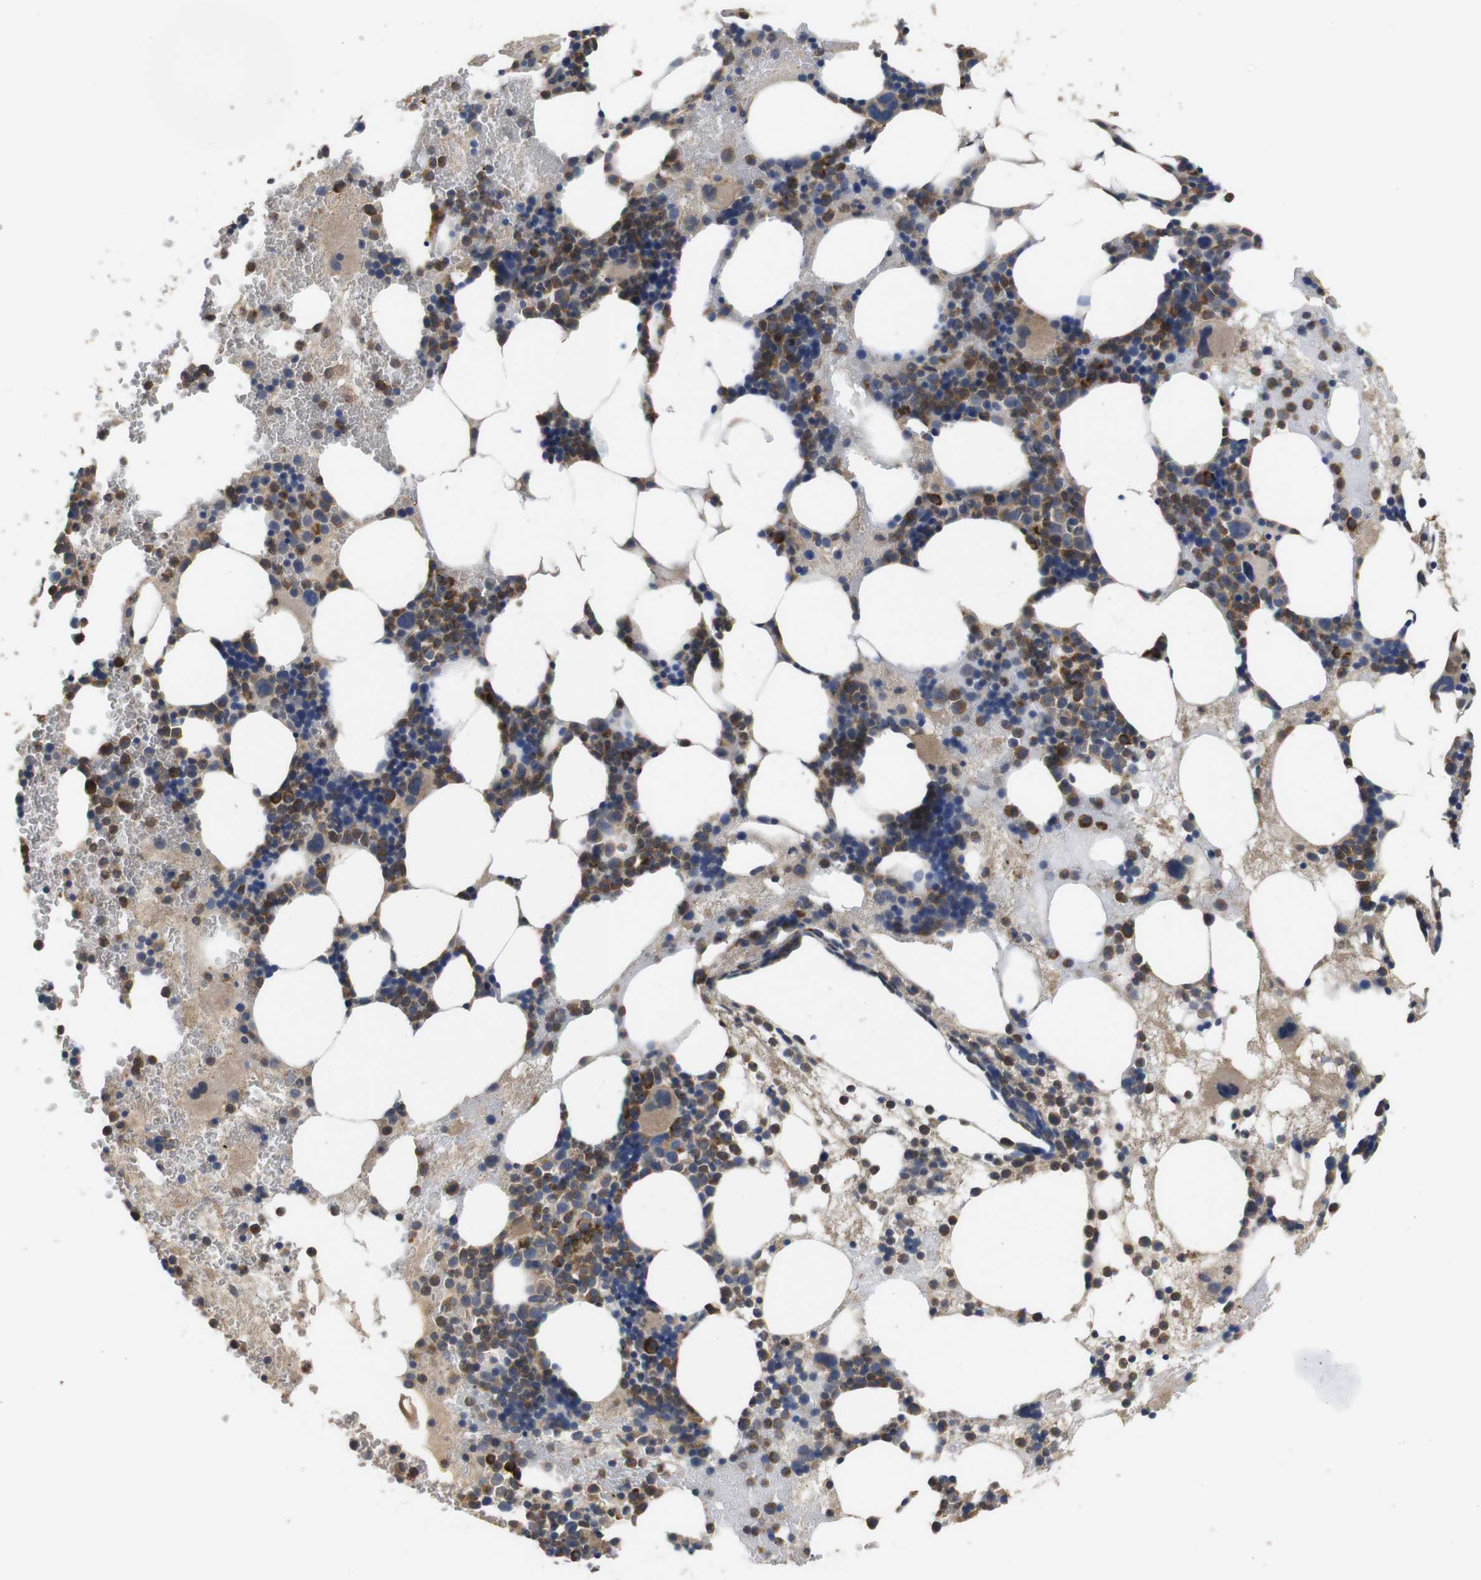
{"staining": {"intensity": "moderate", "quantity": "25%-75%", "location": "cytoplasmic/membranous"}, "tissue": "bone marrow", "cell_type": "Hematopoietic cells", "image_type": "normal", "snomed": [{"axis": "morphology", "description": "Normal tissue, NOS"}, {"axis": "morphology", "description": "Inflammation, NOS"}, {"axis": "topography", "description": "Bone marrow"}], "caption": "A brown stain shows moderate cytoplasmic/membranous expression of a protein in hematopoietic cells of benign bone marrow. (IHC, brightfield microscopy, high magnification).", "gene": "ARHGAP24", "patient": {"sex": "female", "age": 76}}